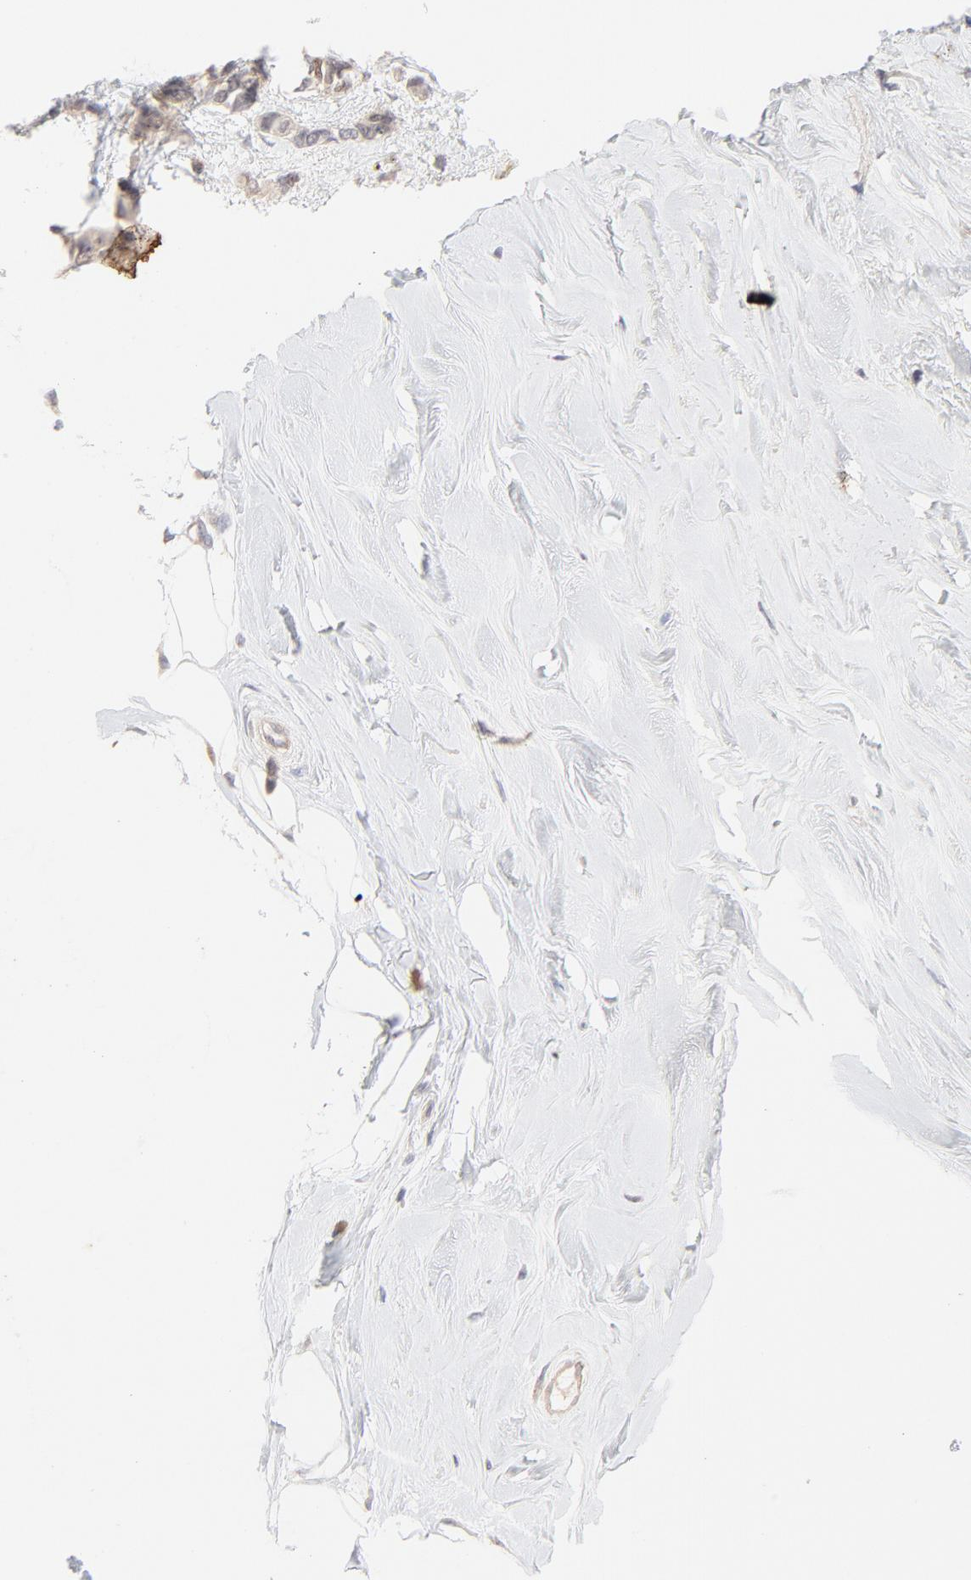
{"staining": {"intensity": "negative", "quantity": "none", "location": "none"}, "tissue": "breast cancer", "cell_type": "Tumor cells", "image_type": "cancer", "snomed": [{"axis": "morphology", "description": "Duct carcinoma"}, {"axis": "topography", "description": "Breast"}], "caption": "An image of human breast intraductal carcinoma is negative for staining in tumor cells.", "gene": "ELF3", "patient": {"sex": "female", "age": 51}}